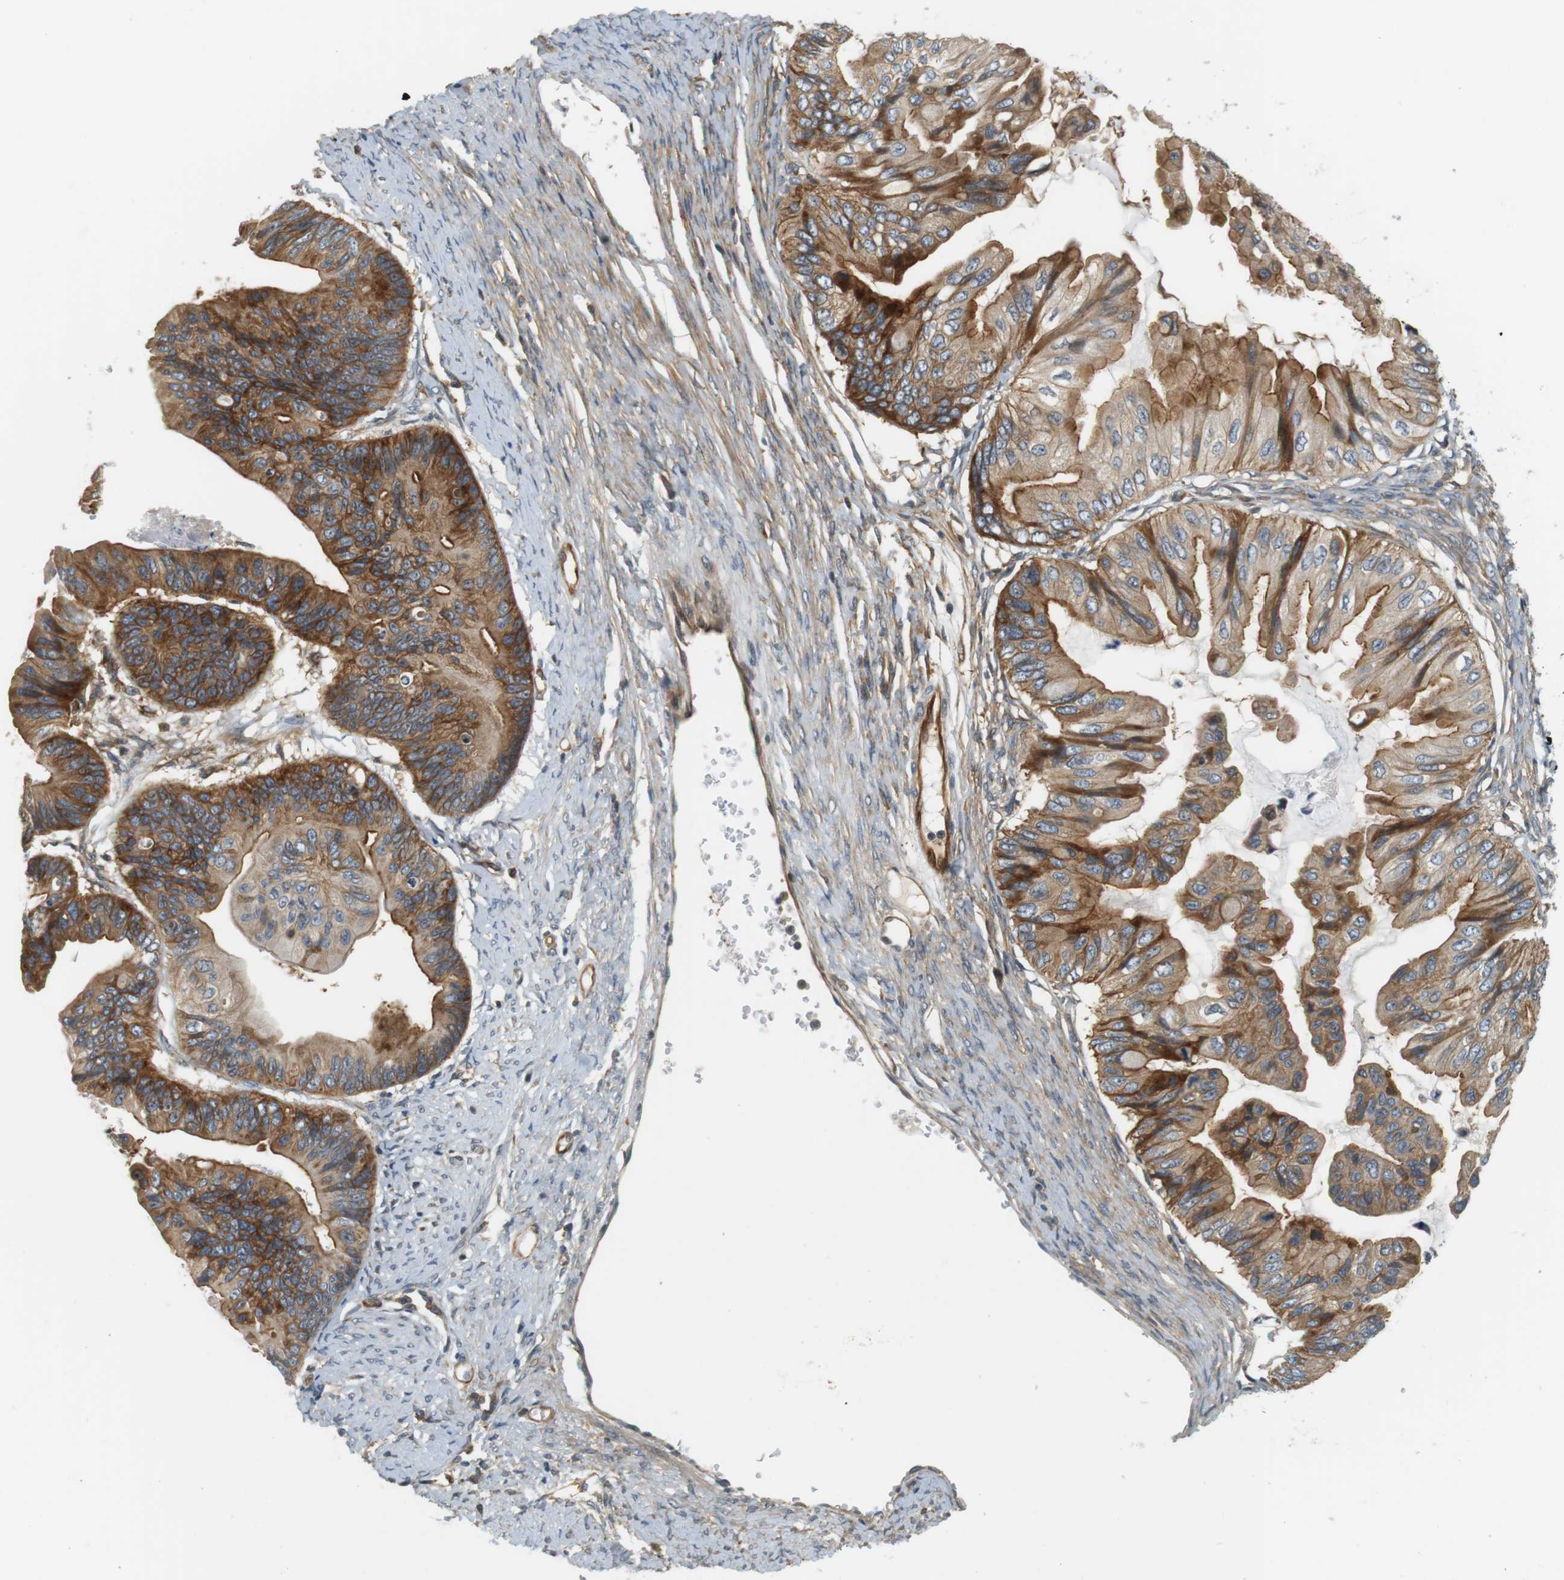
{"staining": {"intensity": "moderate", "quantity": ">75%", "location": "cytoplasmic/membranous"}, "tissue": "ovarian cancer", "cell_type": "Tumor cells", "image_type": "cancer", "snomed": [{"axis": "morphology", "description": "Cystadenocarcinoma, mucinous, NOS"}, {"axis": "topography", "description": "Ovary"}], "caption": "Protein expression analysis of human ovarian cancer reveals moderate cytoplasmic/membranous positivity in about >75% of tumor cells. The protein is shown in brown color, while the nuclei are stained blue.", "gene": "SH3GLB1", "patient": {"sex": "female", "age": 61}}